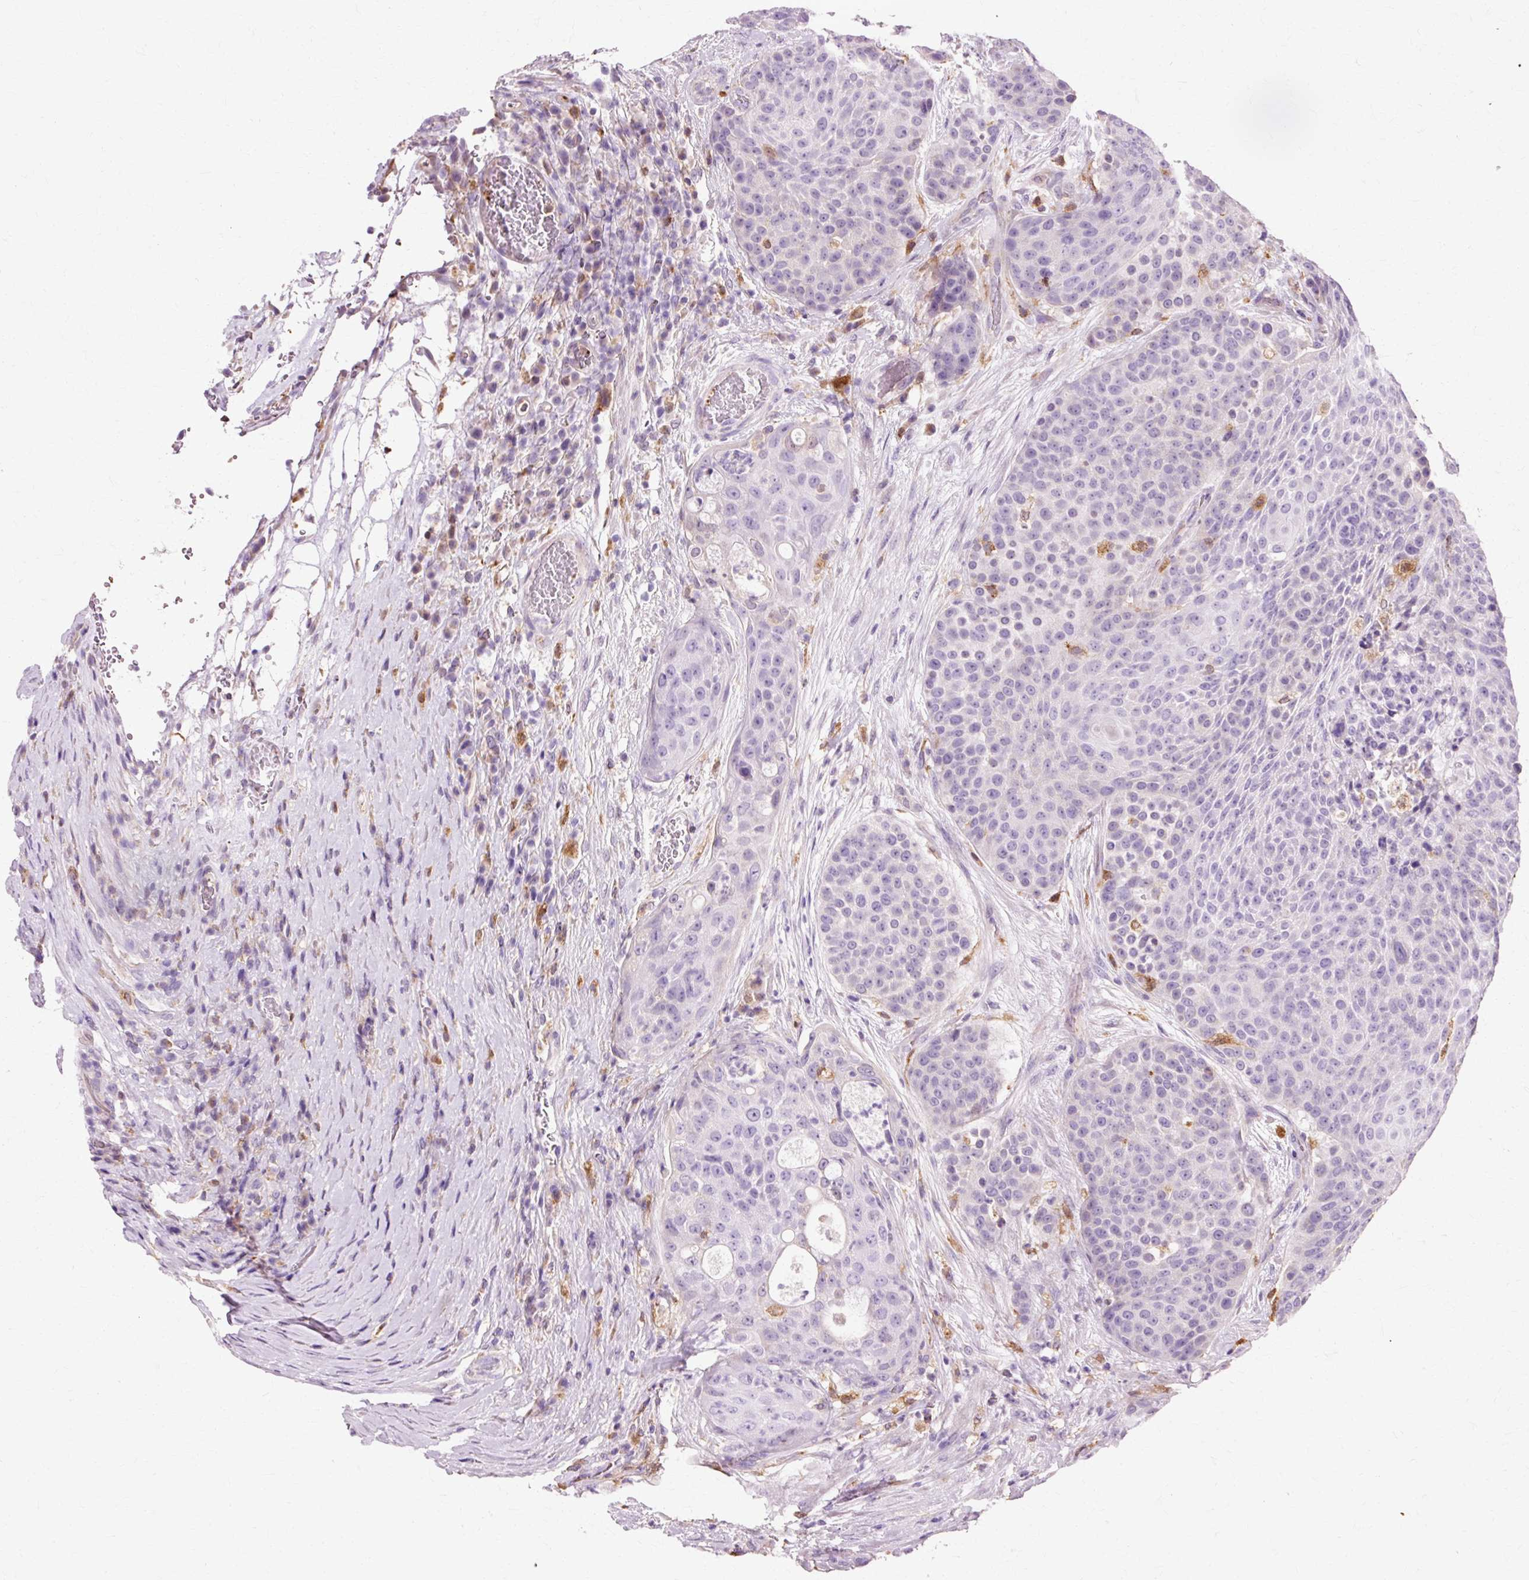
{"staining": {"intensity": "negative", "quantity": "none", "location": "none"}, "tissue": "urothelial cancer", "cell_type": "Tumor cells", "image_type": "cancer", "snomed": [{"axis": "morphology", "description": "Urothelial carcinoma, High grade"}, {"axis": "topography", "description": "Urinary bladder"}], "caption": "A micrograph of urothelial carcinoma (high-grade) stained for a protein exhibits no brown staining in tumor cells.", "gene": "GPX1", "patient": {"sex": "female", "age": 63}}